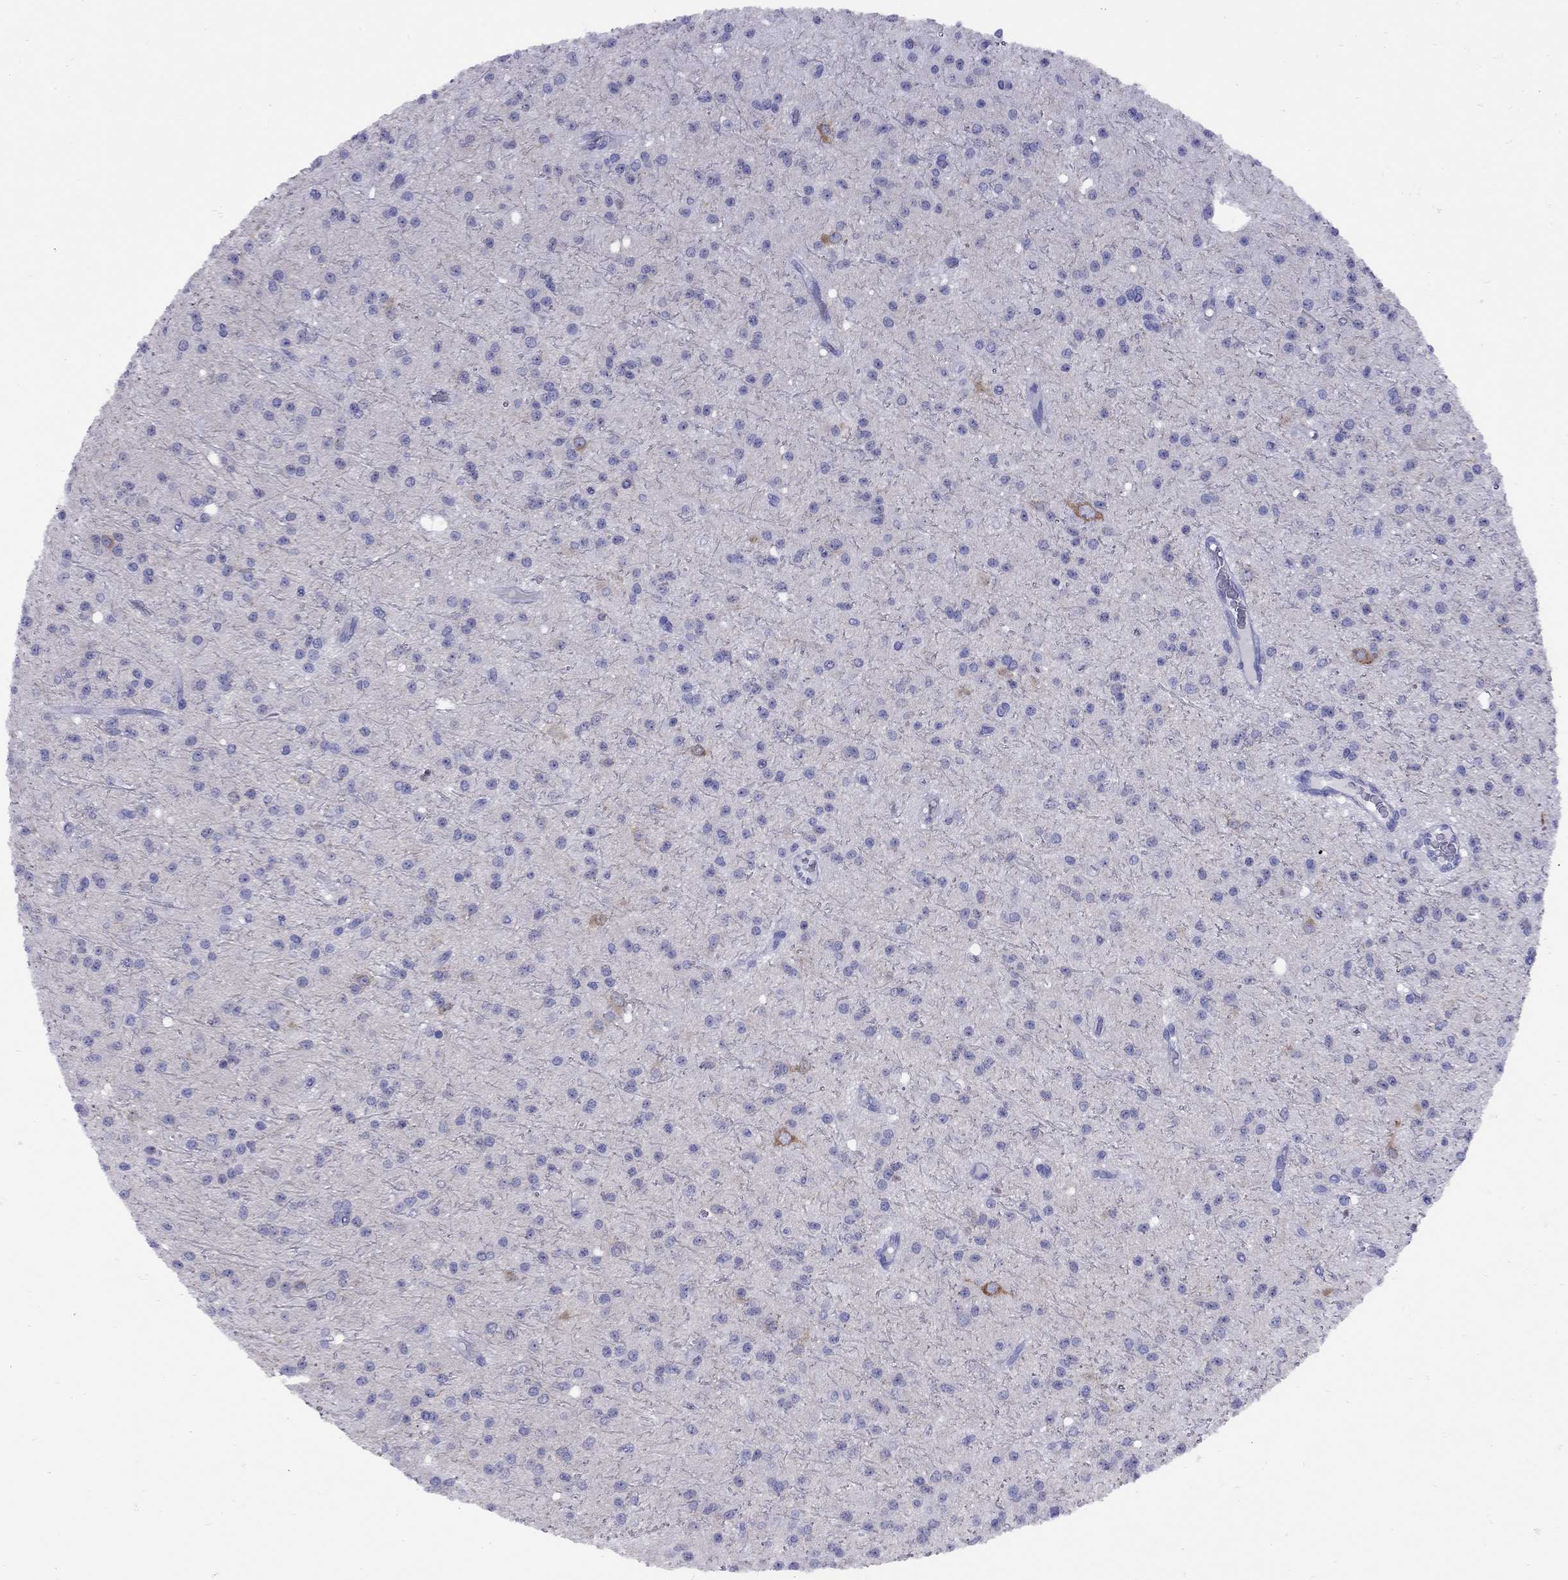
{"staining": {"intensity": "negative", "quantity": "none", "location": "none"}, "tissue": "glioma", "cell_type": "Tumor cells", "image_type": "cancer", "snomed": [{"axis": "morphology", "description": "Glioma, malignant, Low grade"}, {"axis": "topography", "description": "Brain"}], "caption": "Tumor cells are negative for brown protein staining in malignant glioma (low-grade).", "gene": "GRIA2", "patient": {"sex": "male", "age": 27}}